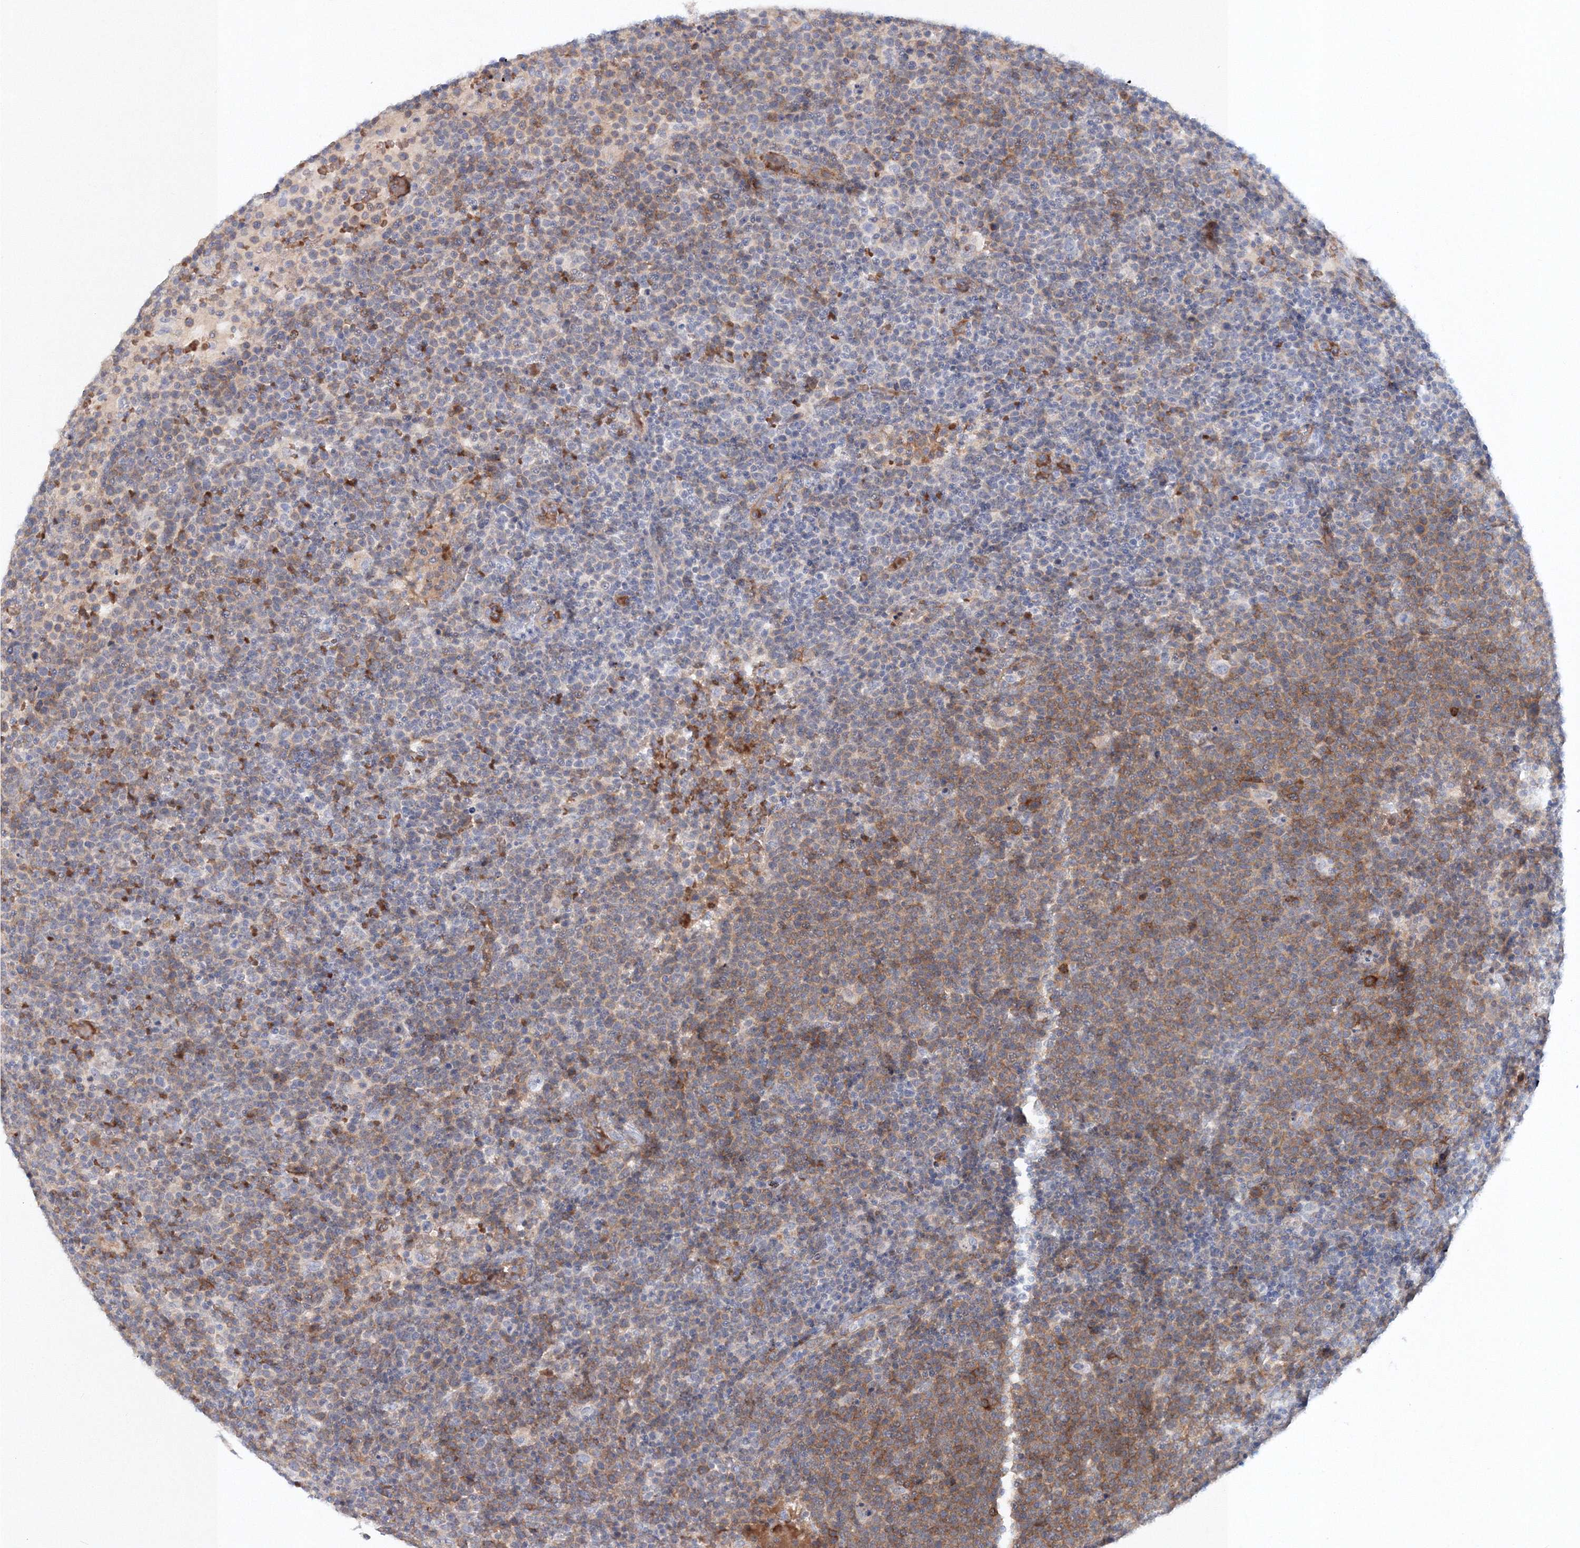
{"staining": {"intensity": "moderate", "quantity": "25%-75%", "location": "cytoplasmic/membranous"}, "tissue": "lymphoma", "cell_type": "Tumor cells", "image_type": "cancer", "snomed": [{"axis": "morphology", "description": "Malignant lymphoma, non-Hodgkin's type, High grade"}, {"axis": "topography", "description": "Lymph node"}], "caption": "Immunohistochemical staining of human lymphoma displays moderate cytoplasmic/membranous protein expression in approximately 25%-75% of tumor cells. (brown staining indicates protein expression, while blue staining denotes nuclei).", "gene": "SH3BP5", "patient": {"sex": "male", "age": 61}}